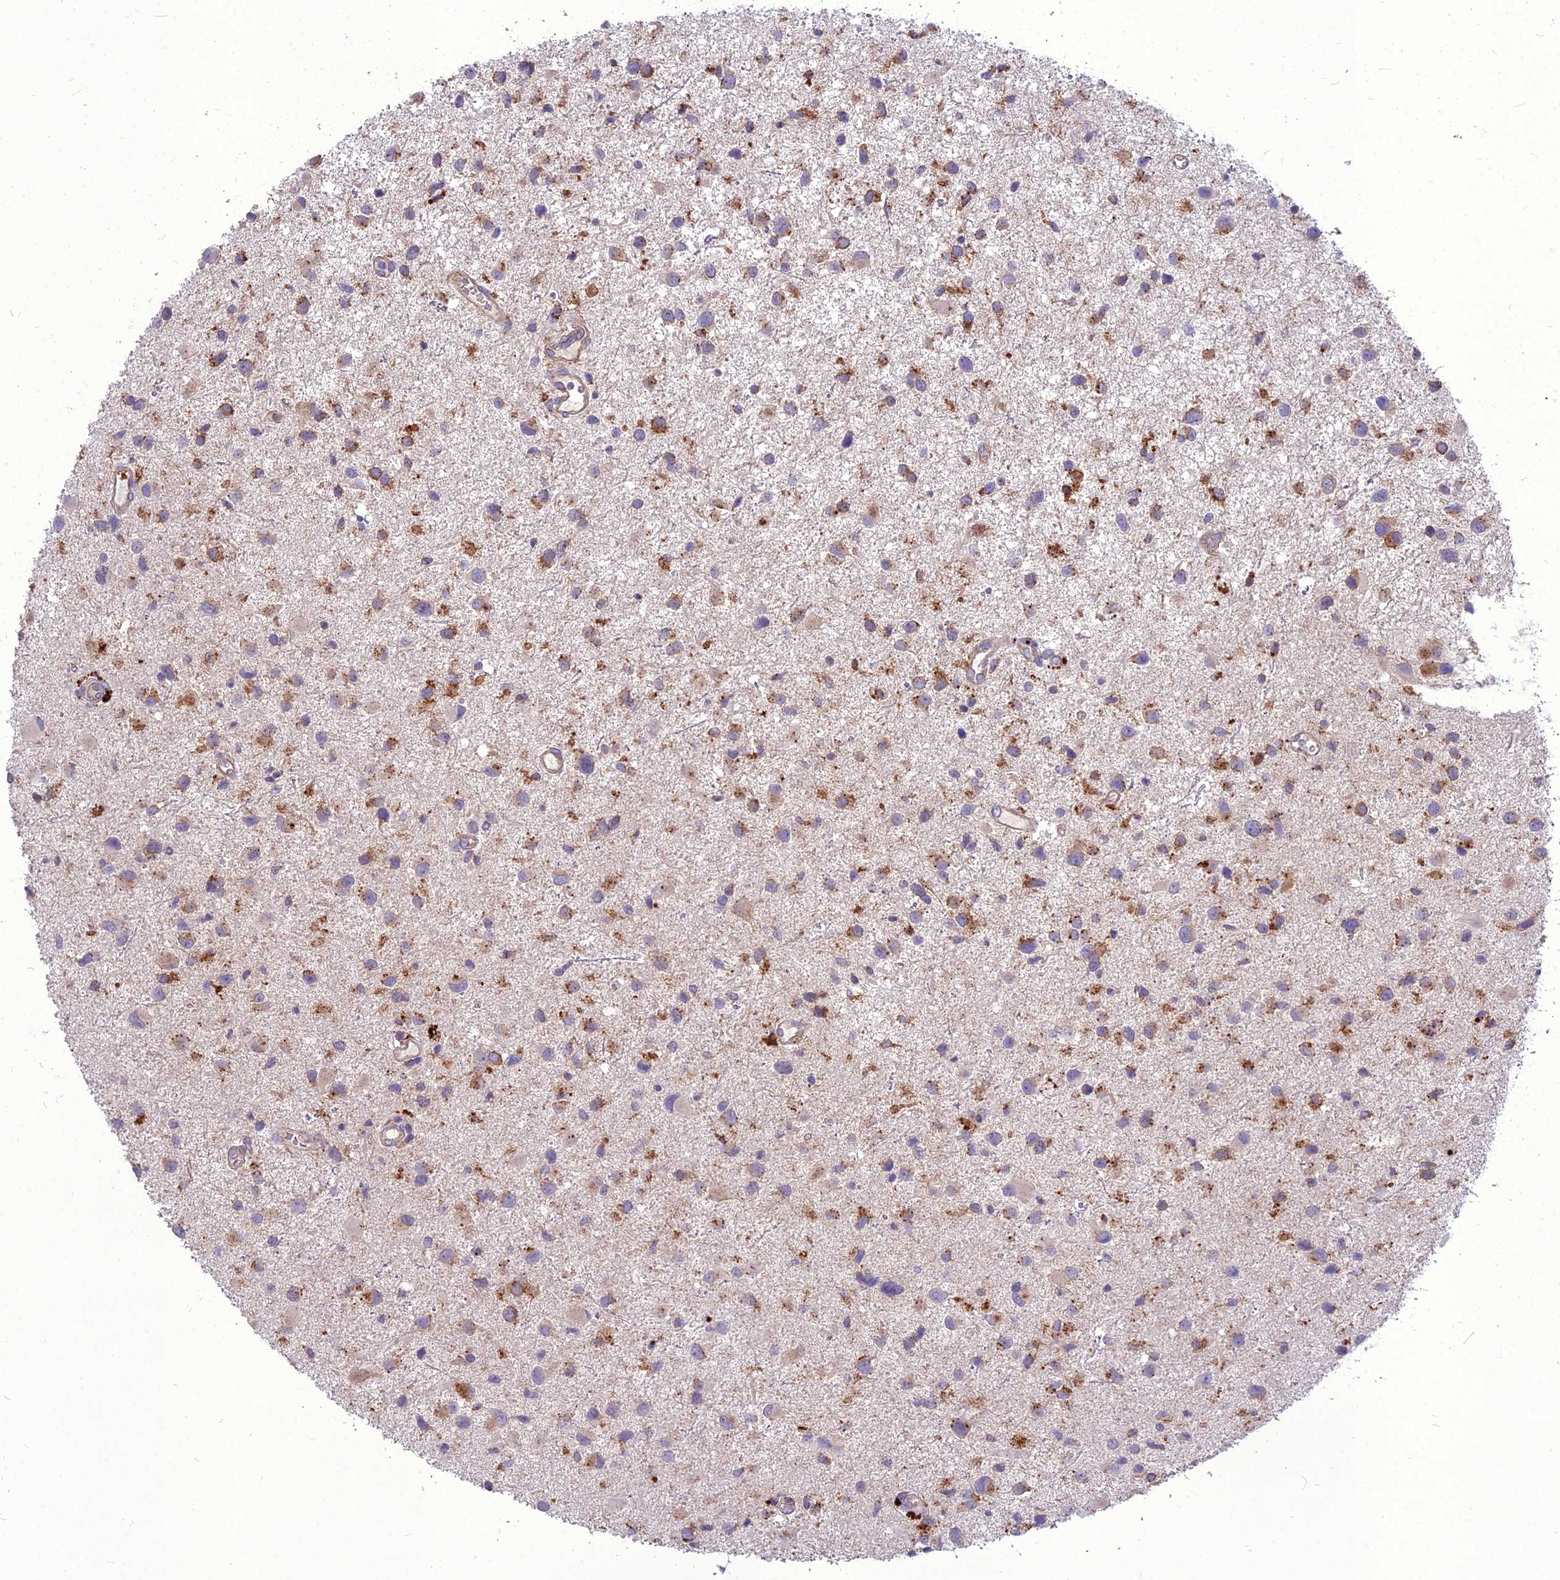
{"staining": {"intensity": "moderate", "quantity": "<25%", "location": "cytoplasmic/membranous"}, "tissue": "glioma", "cell_type": "Tumor cells", "image_type": "cancer", "snomed": [{"axis": "morphology", "description": "Glioma, malignant, Low grade"}, {"axis": "topography", "description": "Brain"}], "caption": "Malignant glioma (low-grade) stained for a protein (brown) demonstrates moderate cytoplasmic/membranous positive expression in approximately <25% of tumor cells.", "gene": "PCED1B", "patient": {"sex": "female", "age": 32}}